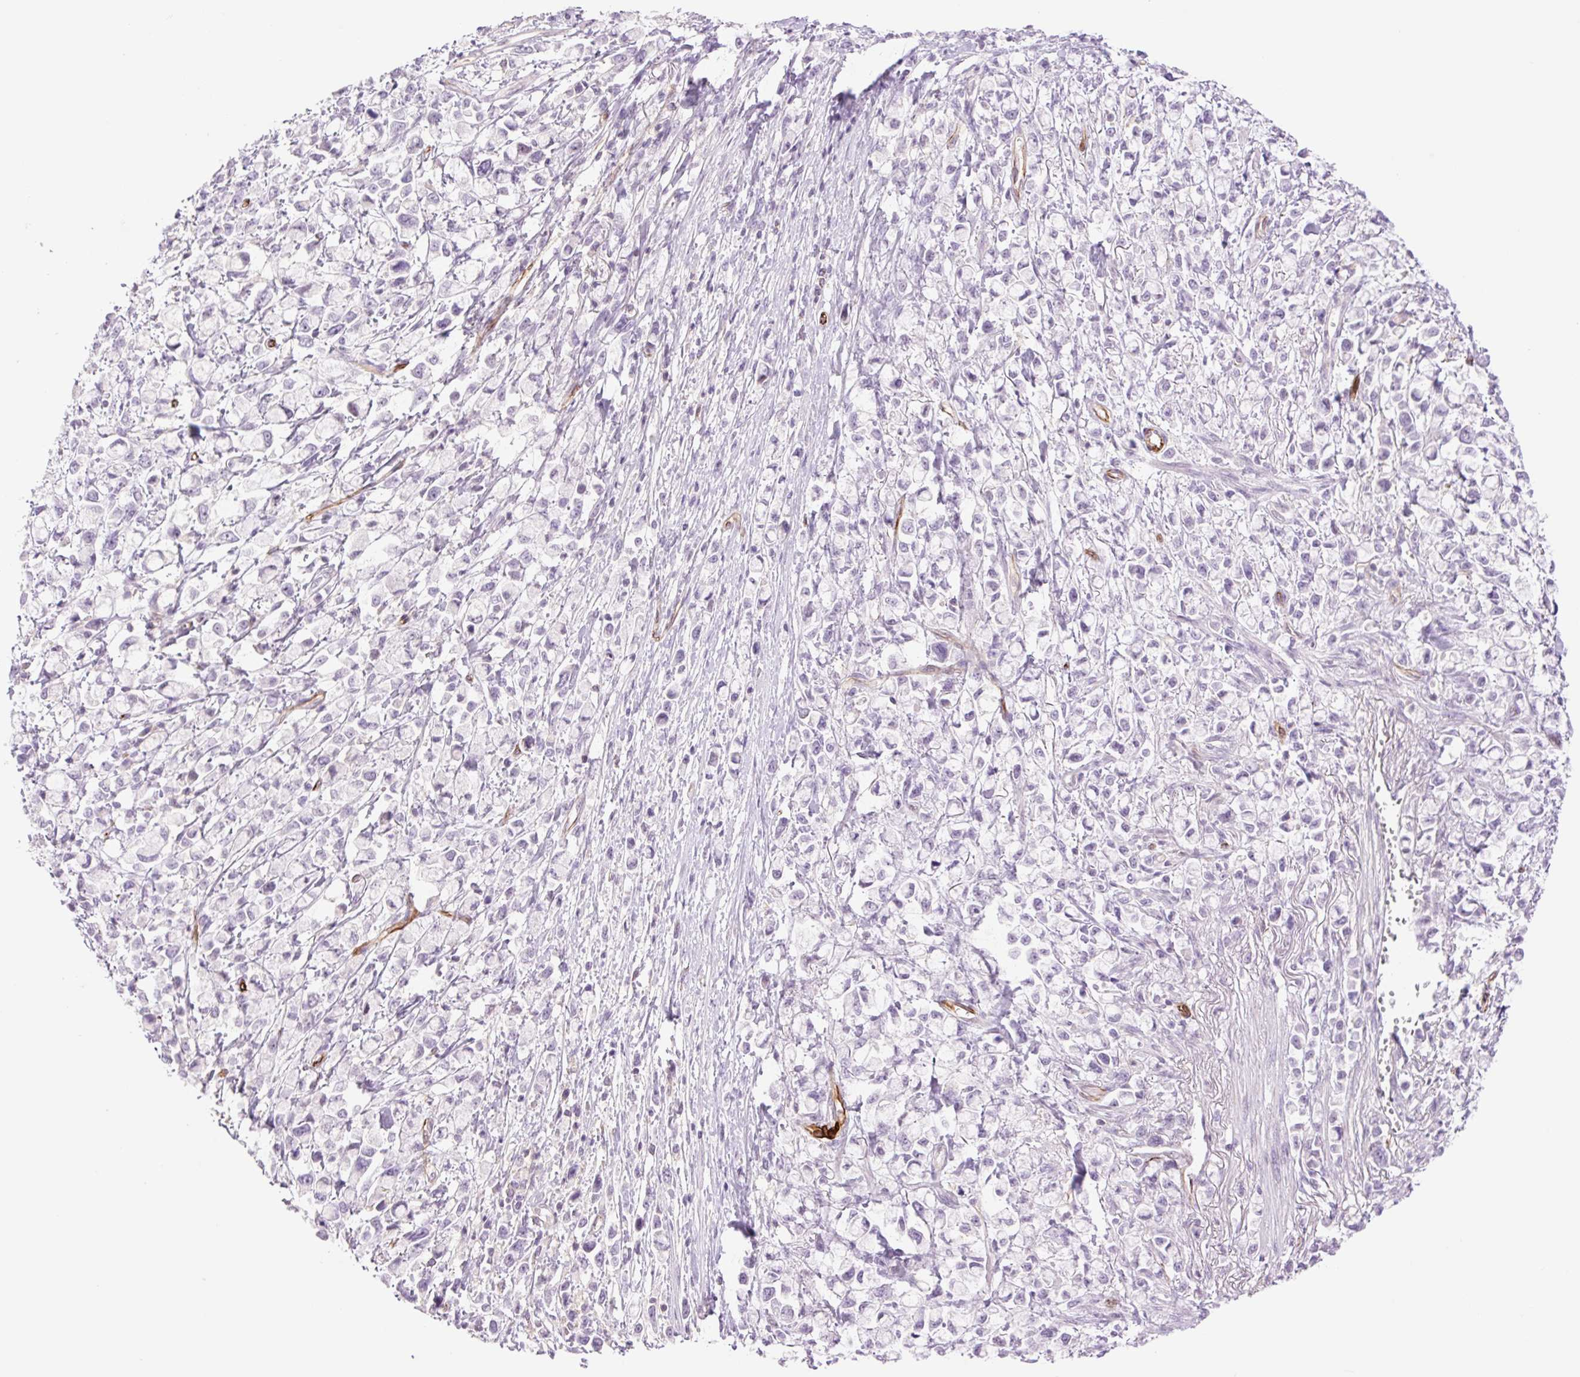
{"staining": {"intensity": "negative", "quantity": "none", "location": "none"}, "tissue": "stomach cancer", "cell_type": "Tumor cells", "image_type": "cancer", "snomed": [{"axis": "morphology", "description": "Adenocarcinoma, NOS"}, {"axis": "topography", "description": "Stomach"}], "caption": "A high-resolution photomicrograph shows immunohistochemistry staining of stomach cancer (adenocarcinoma), which shows no significant positivity in tumor cells.", "gene": "ZFYVE21", "patient": {"sex": "female", "age": 81}}